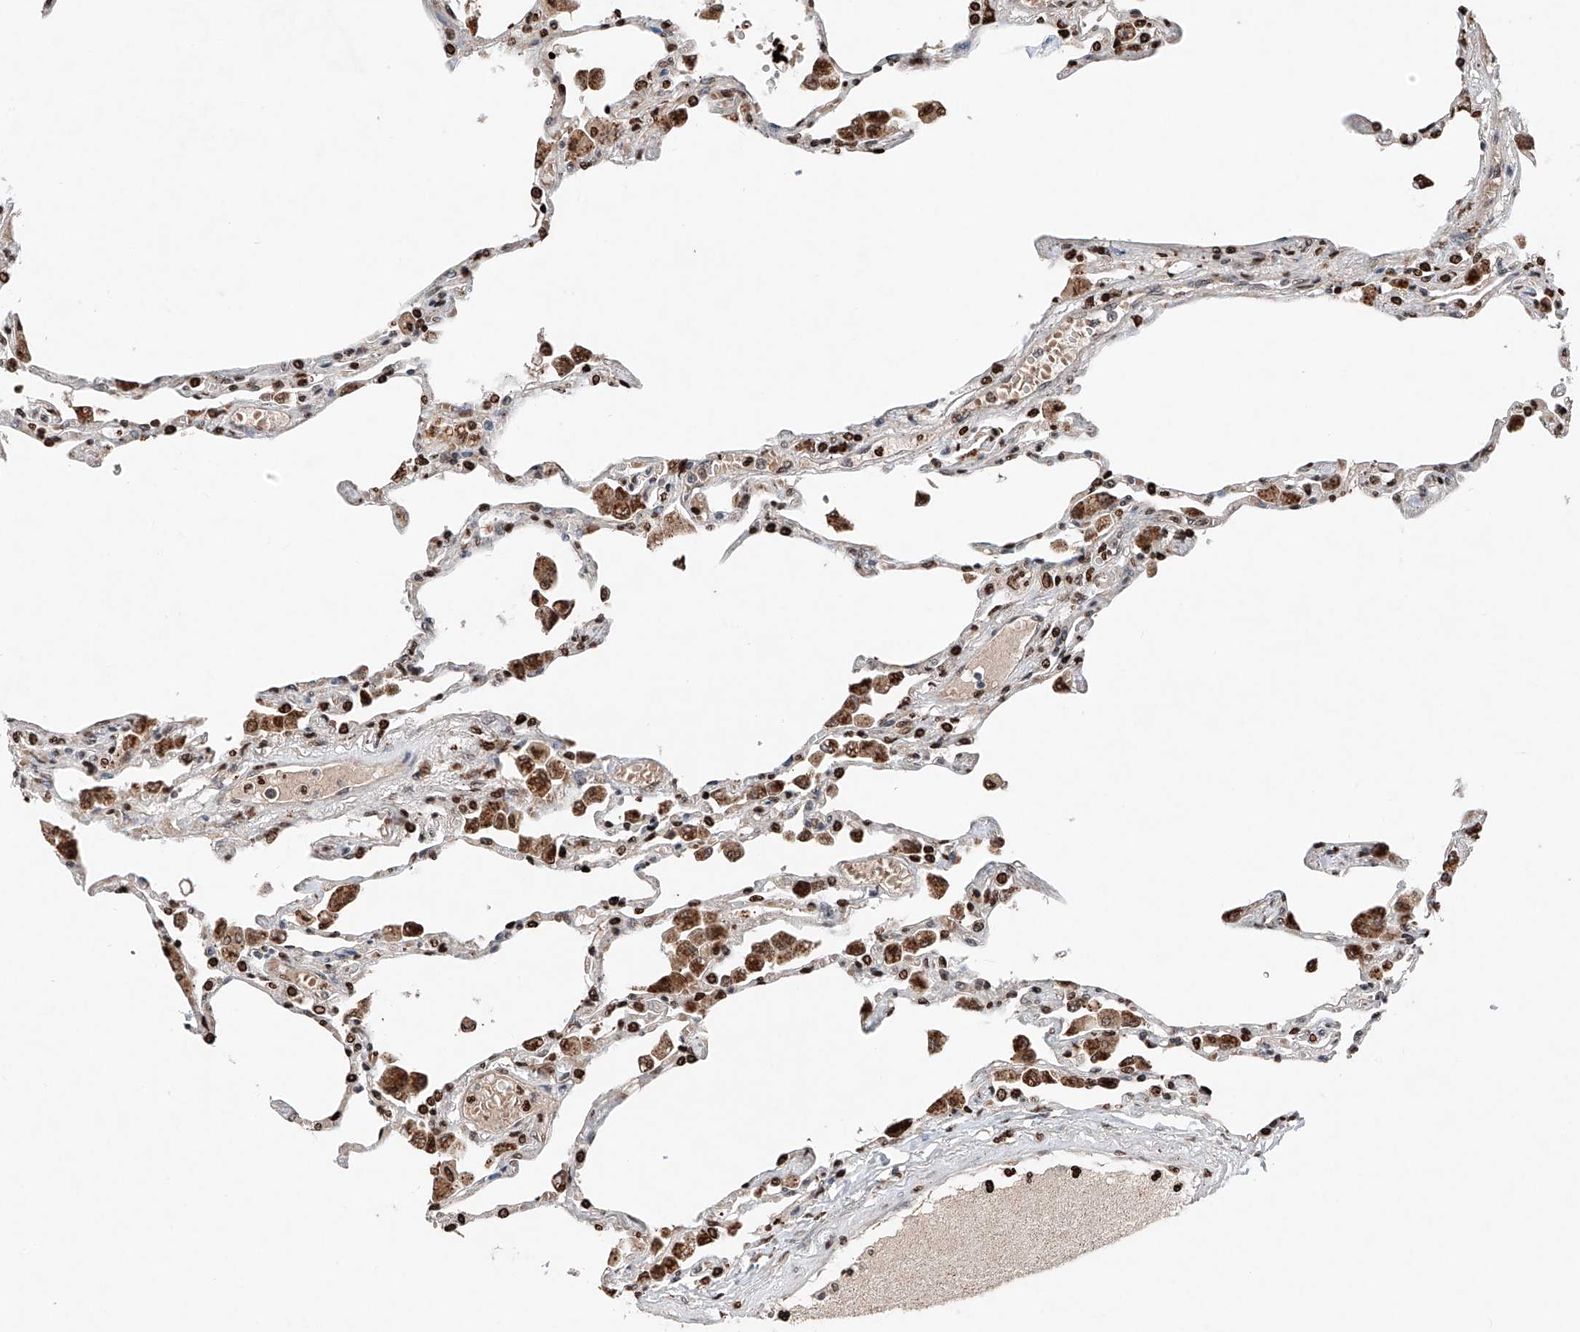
{"staining": {"intensity": "strong", "quantity": "<25%", "location": "nuclear"}, "tissue": "lung", "cell_type": "Alveolar cells", "image_type": "normal", "snomed": [{"axis": "morphology", "description": "Normal tissue, NOS"}, {"axis": "topography", "description": "Bronchus"}, {"axis": "topography", "description": "Lung"}], "caption": "An immunohistochemistry photomicrograph of benign tissue is shown. Protein staining in brown labels strong nuclear positivity in lung within alveolar cells.", "gene": "TBX4", "patient": {"sex": "female", "age": 49}}